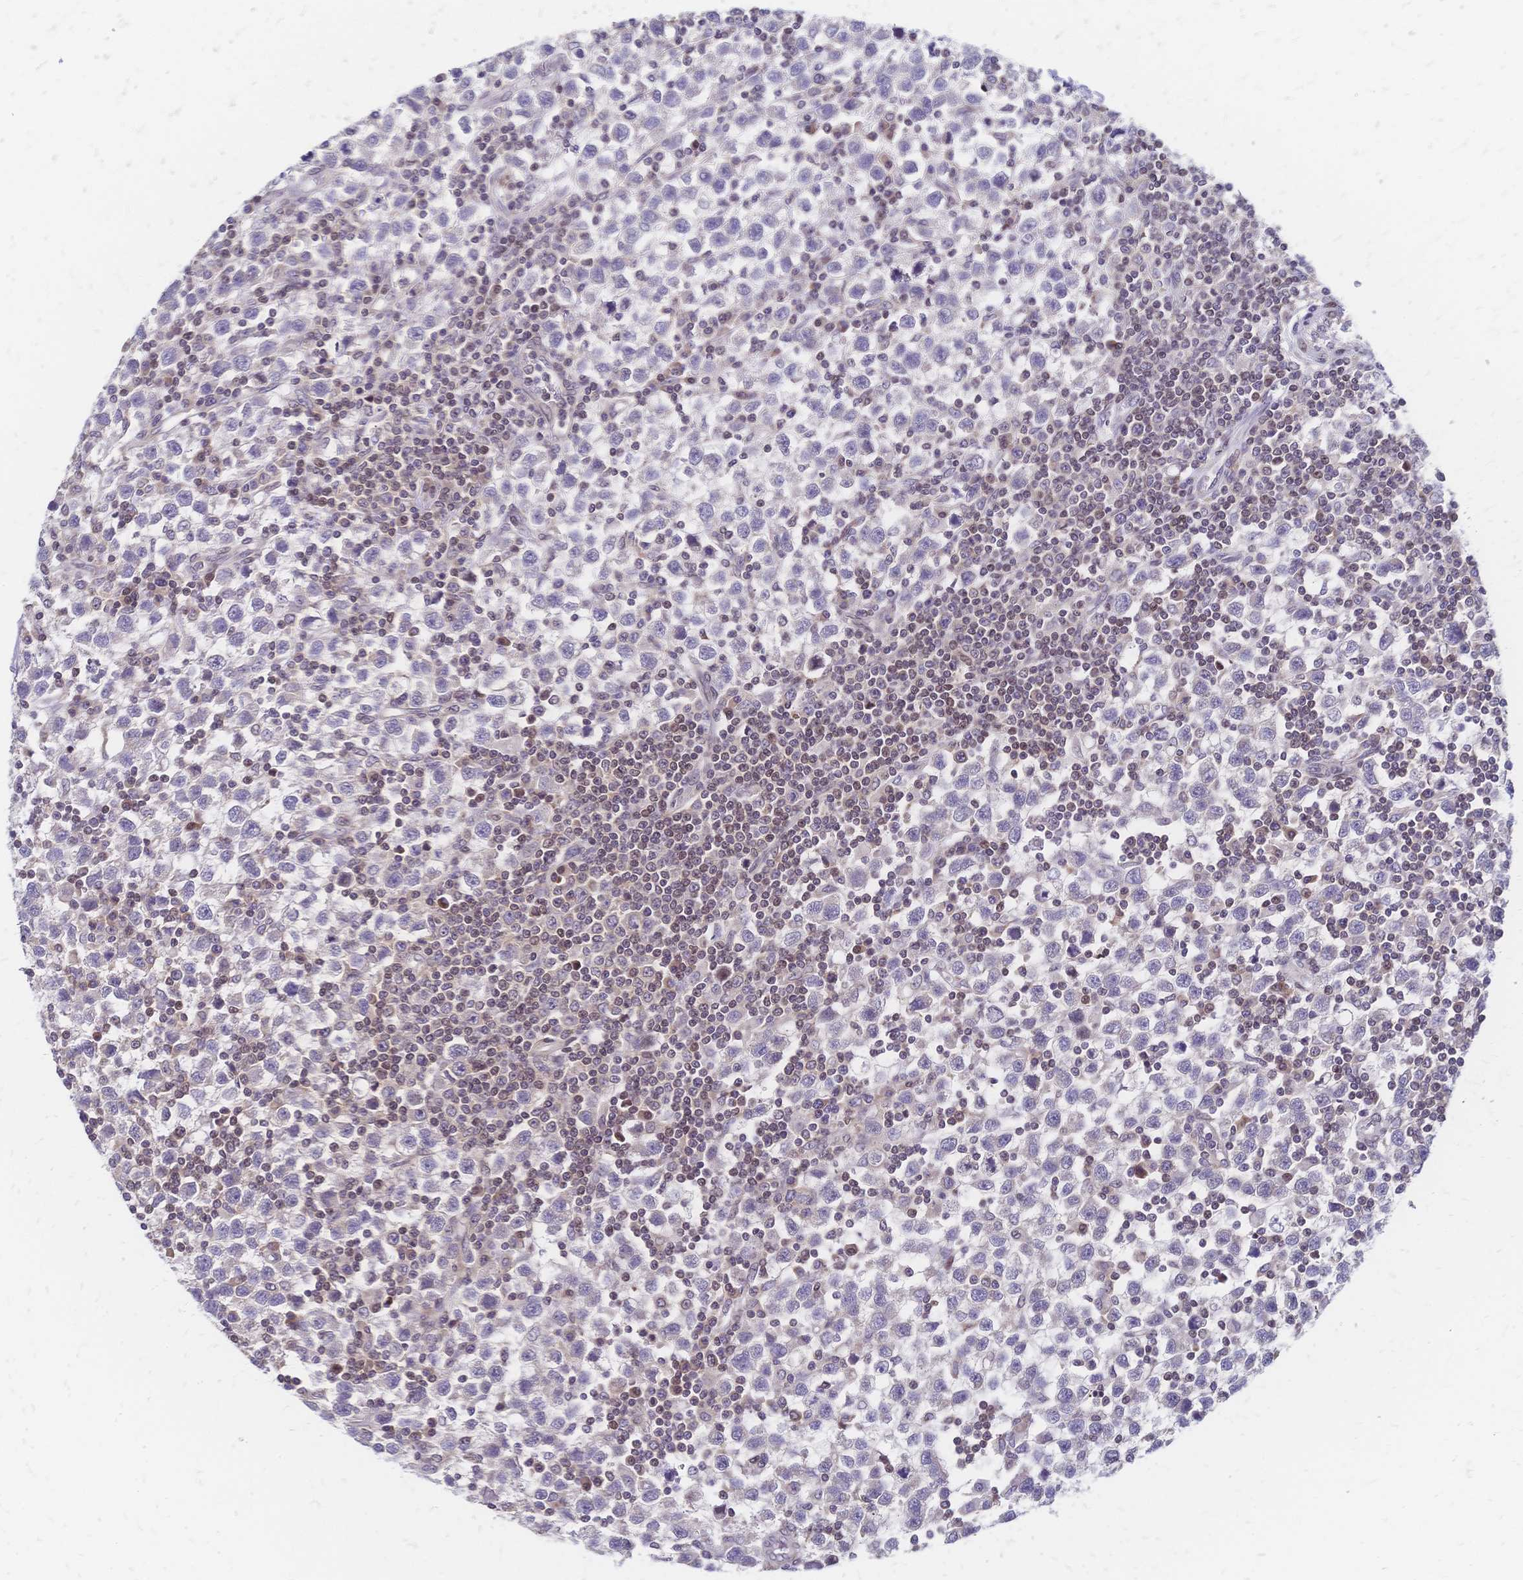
{"staining": {"intensity": "negative", "quantity": "none", "location": "none"}, "tissue": "testis cancer", "cell_type": "Tumor cells", "image_type": "cancer", "snomed": [{"axis": "morphology", "description": "Seminoma, NOS"}, {"axis": "topography", "description": "Testis"}], "caption": "Immunohistochemical staining of testis cancer (seminoma) shows no significant positivity in tumor cells.", "gene": "CBX7", "patient": {"sex": "male", "age": 34}}